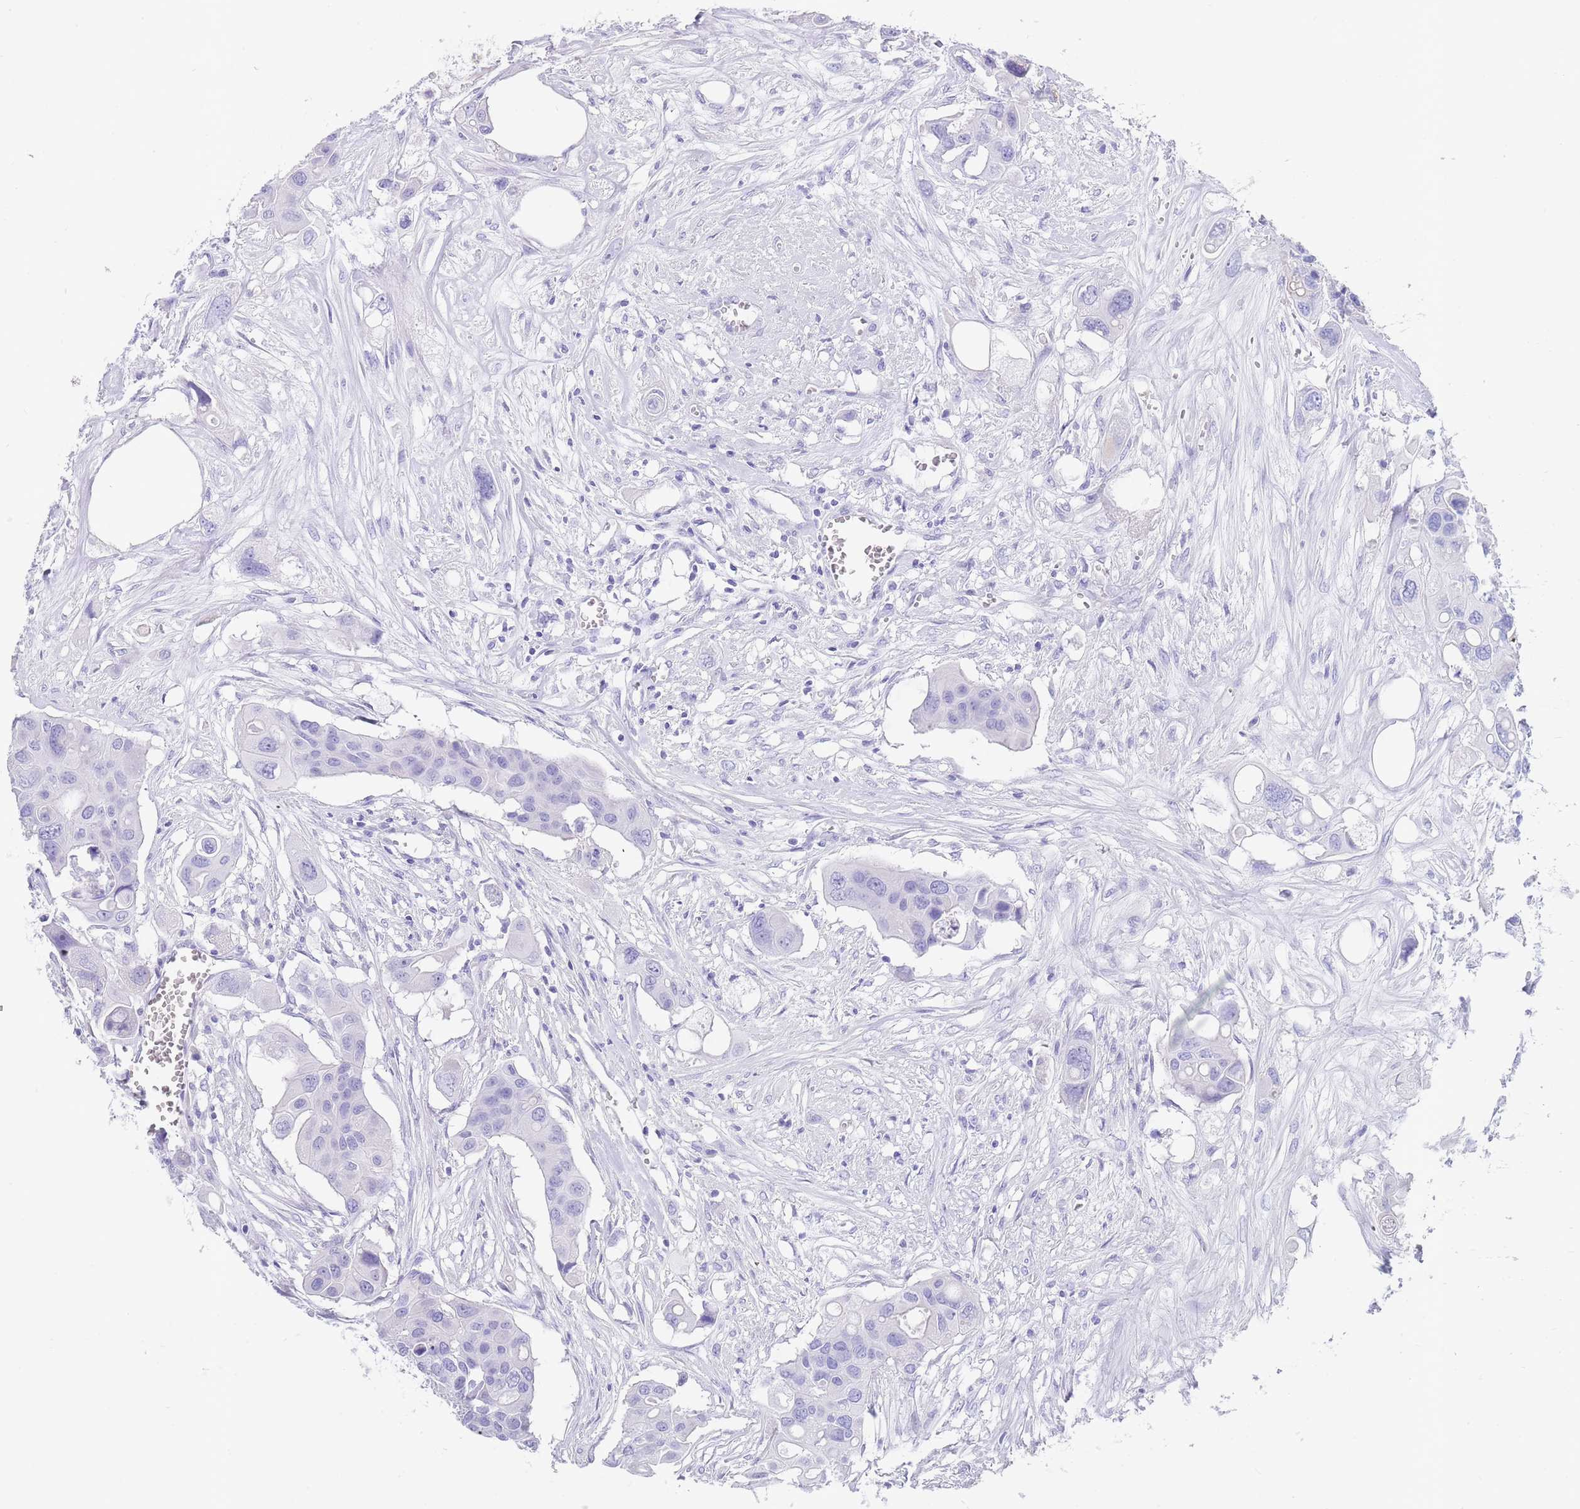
{"staining": {"intensity": "negative", "quantity": "none", "location": "none"}, "tissue": "colorectal cancer", "cell_type": "Tumor cells", "image_type": "cancer", "snomed": [{"axis": "morphology", "description": "Adenocarcinoma, NOS"}, {"axis": "topography", "description": "Colon"}], "caption": "A high-resolution micrograph shows IHC staining of colorectal adenocarcinoma, which demonstrates no significant staining in tumor cells. Brightfield microscopy of immunohistochemistry (IHC) stained with DAB (brown) and hematoxylin (blue), captured at high magnification.", "gene": "CPXM2", "patient": {"sex": "male", "age": 77}}